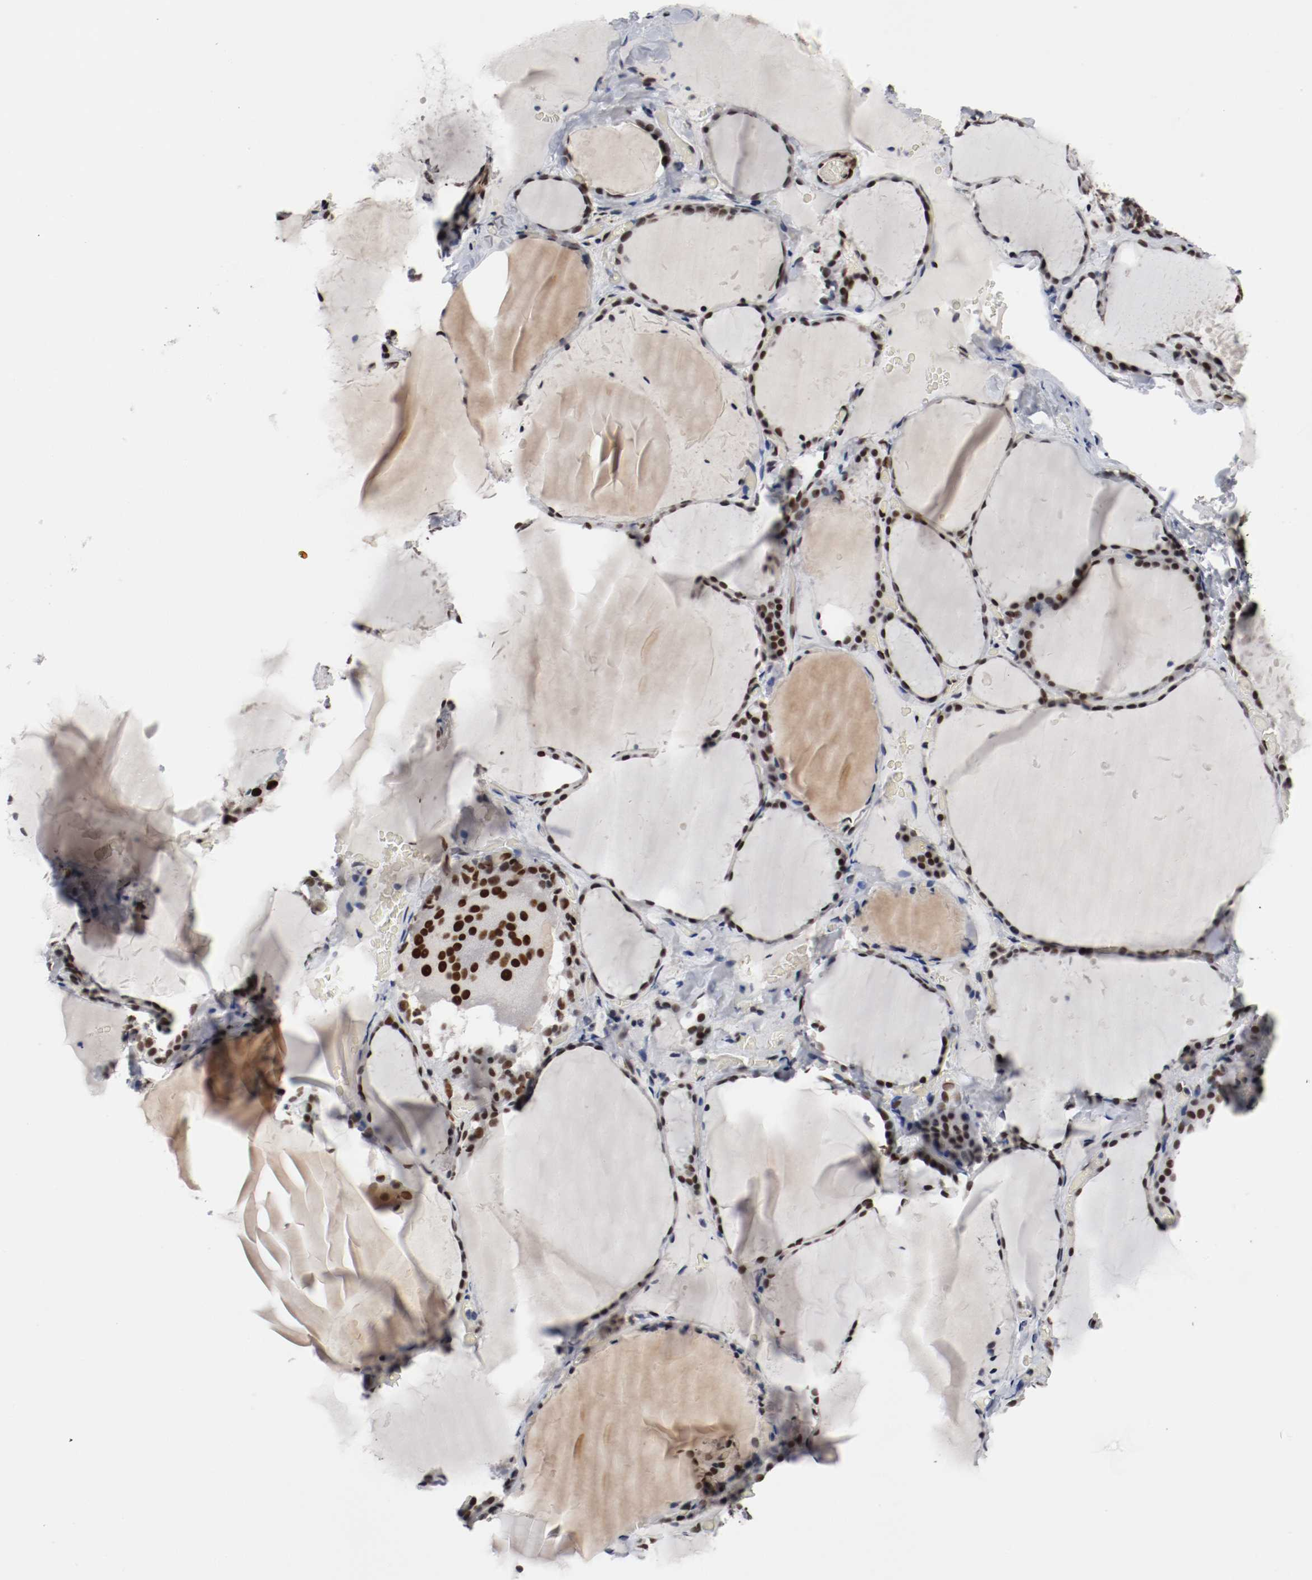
{"staining": {"intensity": "strong", "quantity": ">75%", "location": "nuclear"}, "tissue": "thyroid gland", "cell_type": "Glandular cells", "image_type": "normal", "snomed": [{"axis": "morphology", "description": "Normal tissue, NOS"}, {"axis": "topography", "description": "Thyroid gland"}], "caption": "Immunohistochemistry histopathology image of benign thyroid gland stained for a protein (brown), which reveals high levels of strong nuclear staining in approximately >75% of glandular cells.", "gene": "MEF2D", "patient": {"sex": "female", "age": 22}}